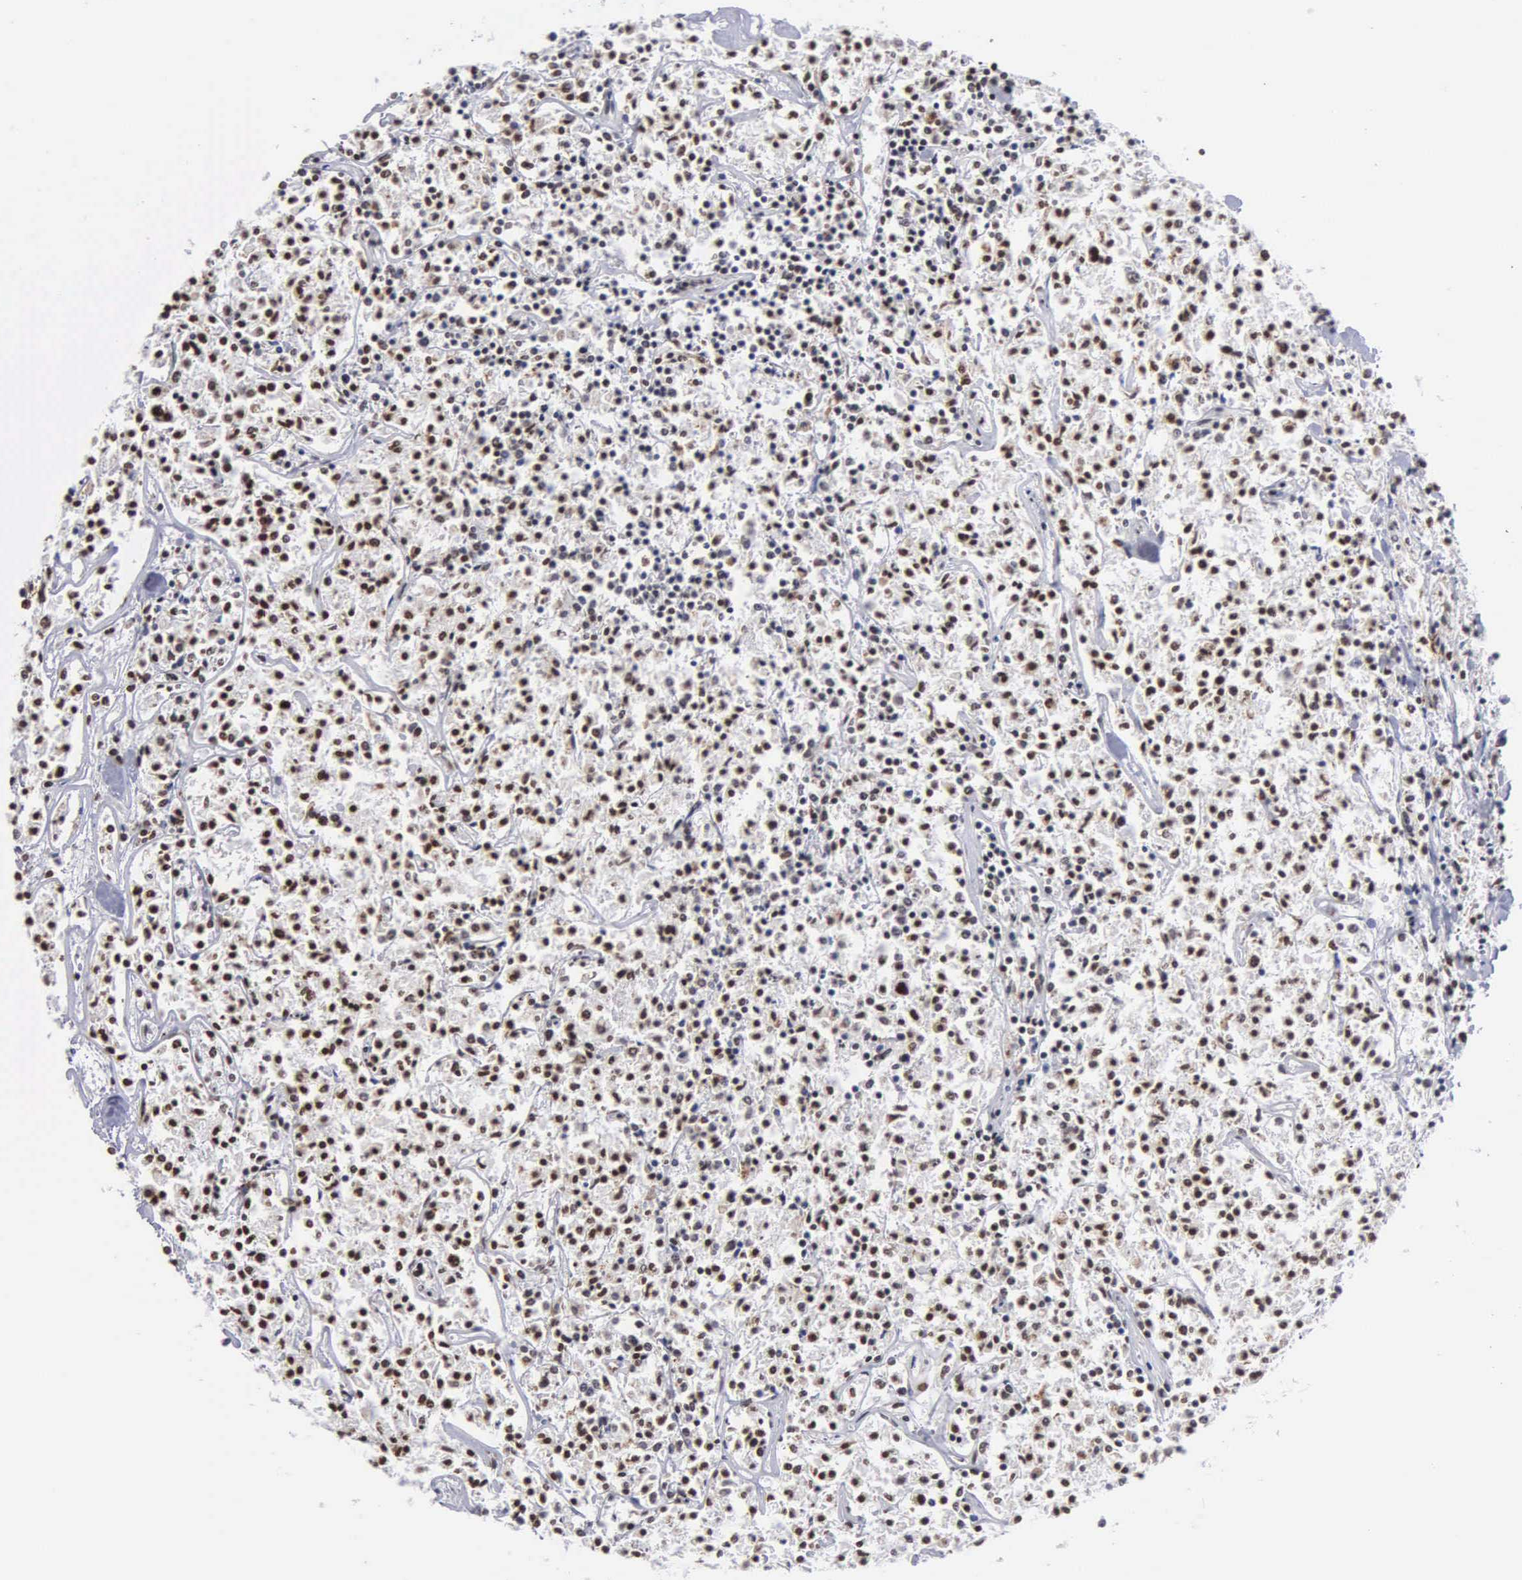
{"staining": {"intensity": "weak", "quantity": "25%-75%", "location": "cytoplasmic/membranous,nuclear"}, "tissue": "lymphoma", "cell_type": "Tumor cells", "image_type": "cancer", "snomed": [{"axis": "morphology", "description": "Malignant lymphoma, non-Hodgkin's type, Low grade"}, {"axis": "topography", "description": "Small intestine"}], "caption": "The photomicrograph exhibits staining of lymphoma, revealing weak cytoplasmic/membranous and nuclear protein positivity (brown color) within tumor cells.", "gene": "CTSH", "patient": {"sex": "female", "age": 59}}